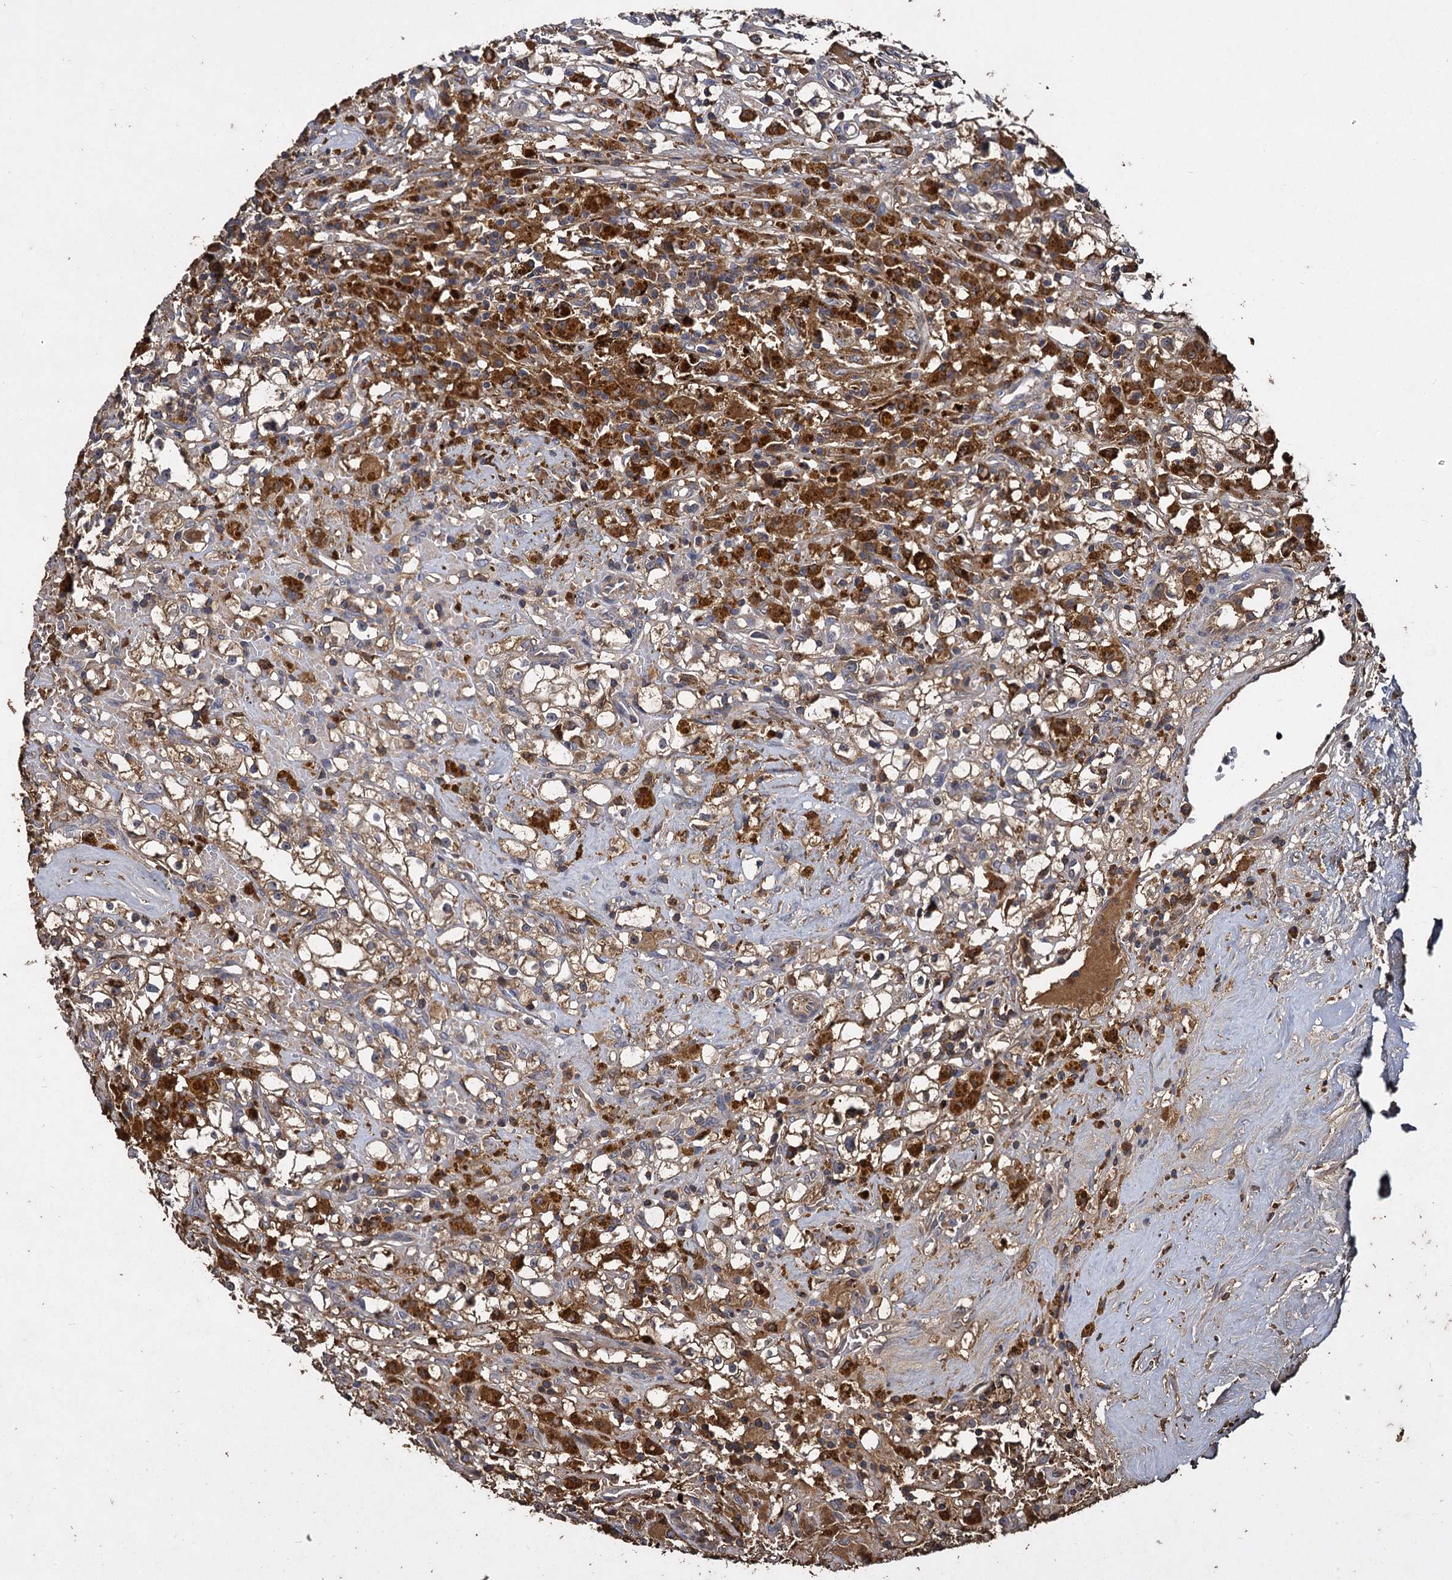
{"staining": {"intensity": "moderate", "quantity": "25%-75%", "location": "cytoplasmic/membranous"}, "tissue": "renal cancer", "cell_type": "Tumor cells", "image_type": "cancer", "snomed": [{"axis": "morphology", "description": "Adenocarcinoma, NOS"}, {"axis": "topography", "description": "Kidney"}], "caption": "IHC staining of renal adenocarcinoma, which shows medium levels of moderate cytoplasmic/membranous expression in about 25%-75% of tumor cells indicating moderate cytoplasmic/membranous protein expression. The staining was performed using DAB (3,3'-diaminobenzidine) (brown) for protein detection and nuclei were counterstained in hematoxylin (blue).", "gene": "GCLC", "patient": {"sex": "male", "age": 56}}